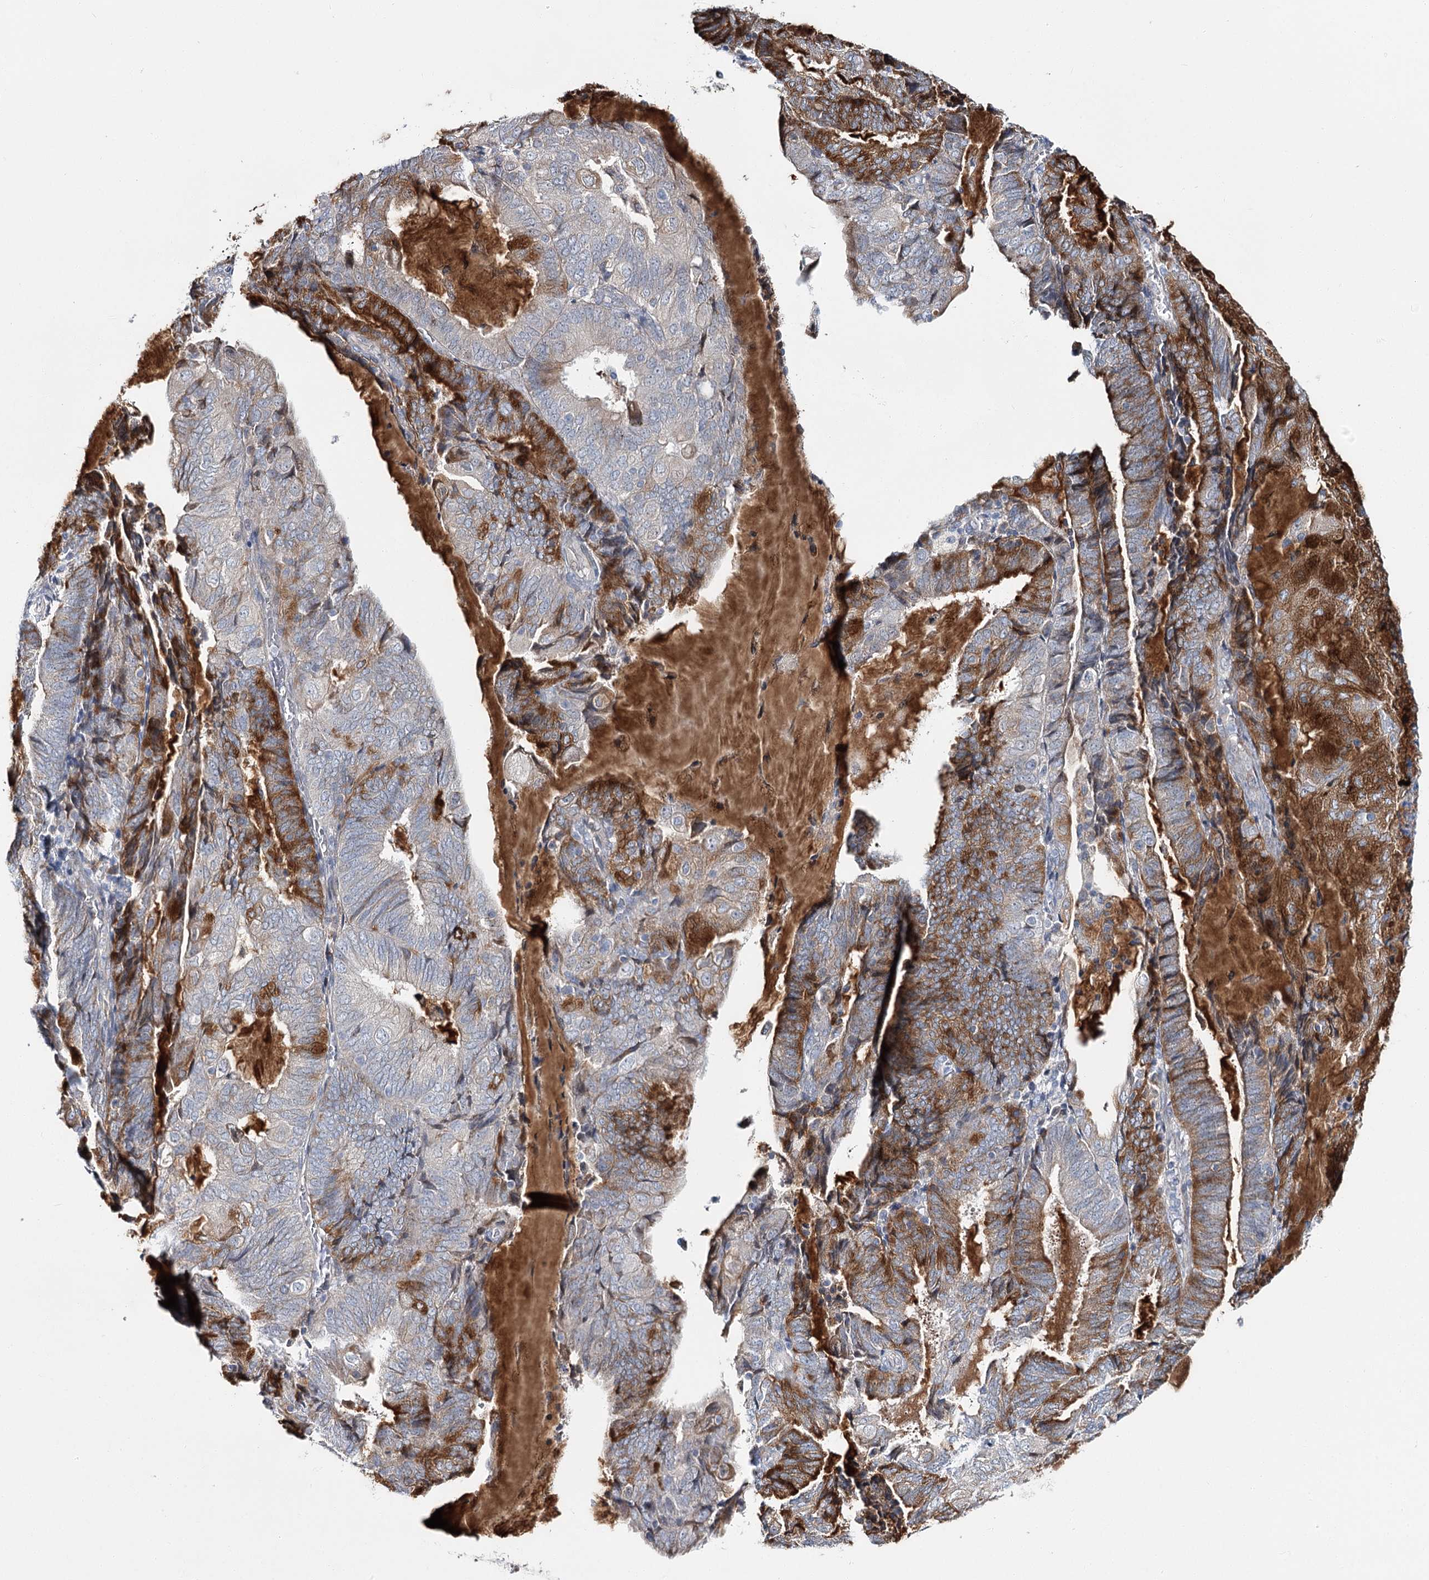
{"staining": {"intensity": "moderate", "quantity": "25%-75%", "location": "cytoplasmic/membranous"}, "tissue": "endometrial cancer", "cell_type": "Tumor cells", "image_type": "cancer", "snomed": [{"axis": "morphology", "description": "Adenocarcinoma, NOS"}, {"axis": "topography", "description": "Endometrium"}], "caption": "About 25%-75% of tumor cells in human adenocarcinoma (endometrial) show moderate cytoplasmic/membranous protein staining as visualized by brown immunohistochemical staining.", "gene": "CPLANE1", "patient": {"sex": "female", "age": 81}}